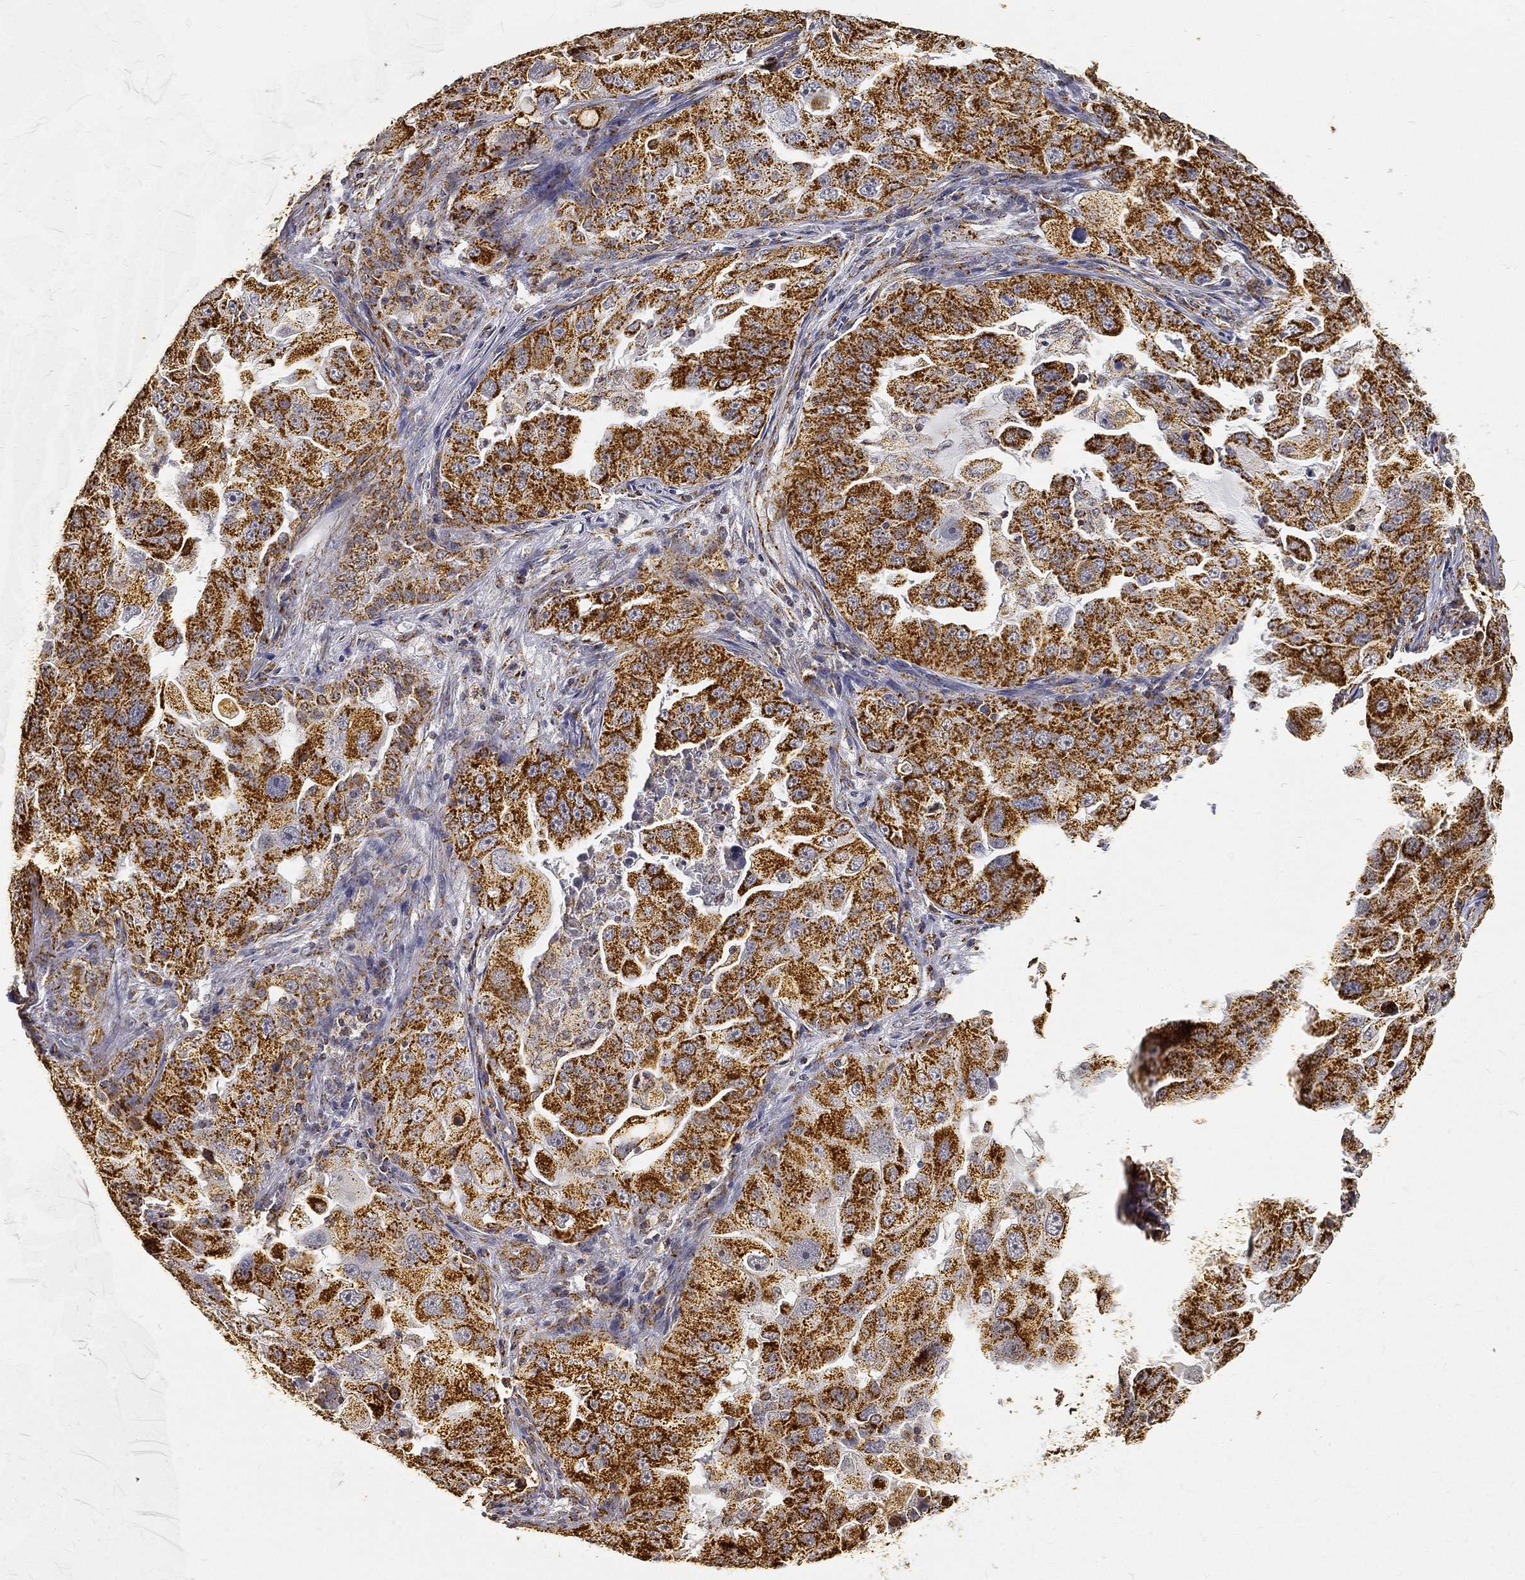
{"staining": {"intensity": "strong", "quantity": ">75%", "location": "cytoplasmic/membranous"}, "tissue": "lung cancer", "cell_type": "Tumor cells", "image_type": "cancer", "snomed": [{"axis": "morphology", "description": "Adenocarcinoma, NOS"}, {"axis": "topography", "description": "Lung"}], "caption": "Tumor cells show high levels of strong cytoplasmic/membranous positivity in approximately >75% of cells in lung cancer. (DAB (3,3'-diaminobenzidine) IHC, brown staining for protein, blue staining for nuclei).", "gene": "NDUFAB1", "patient": {"sex": "female", "age": 61}}